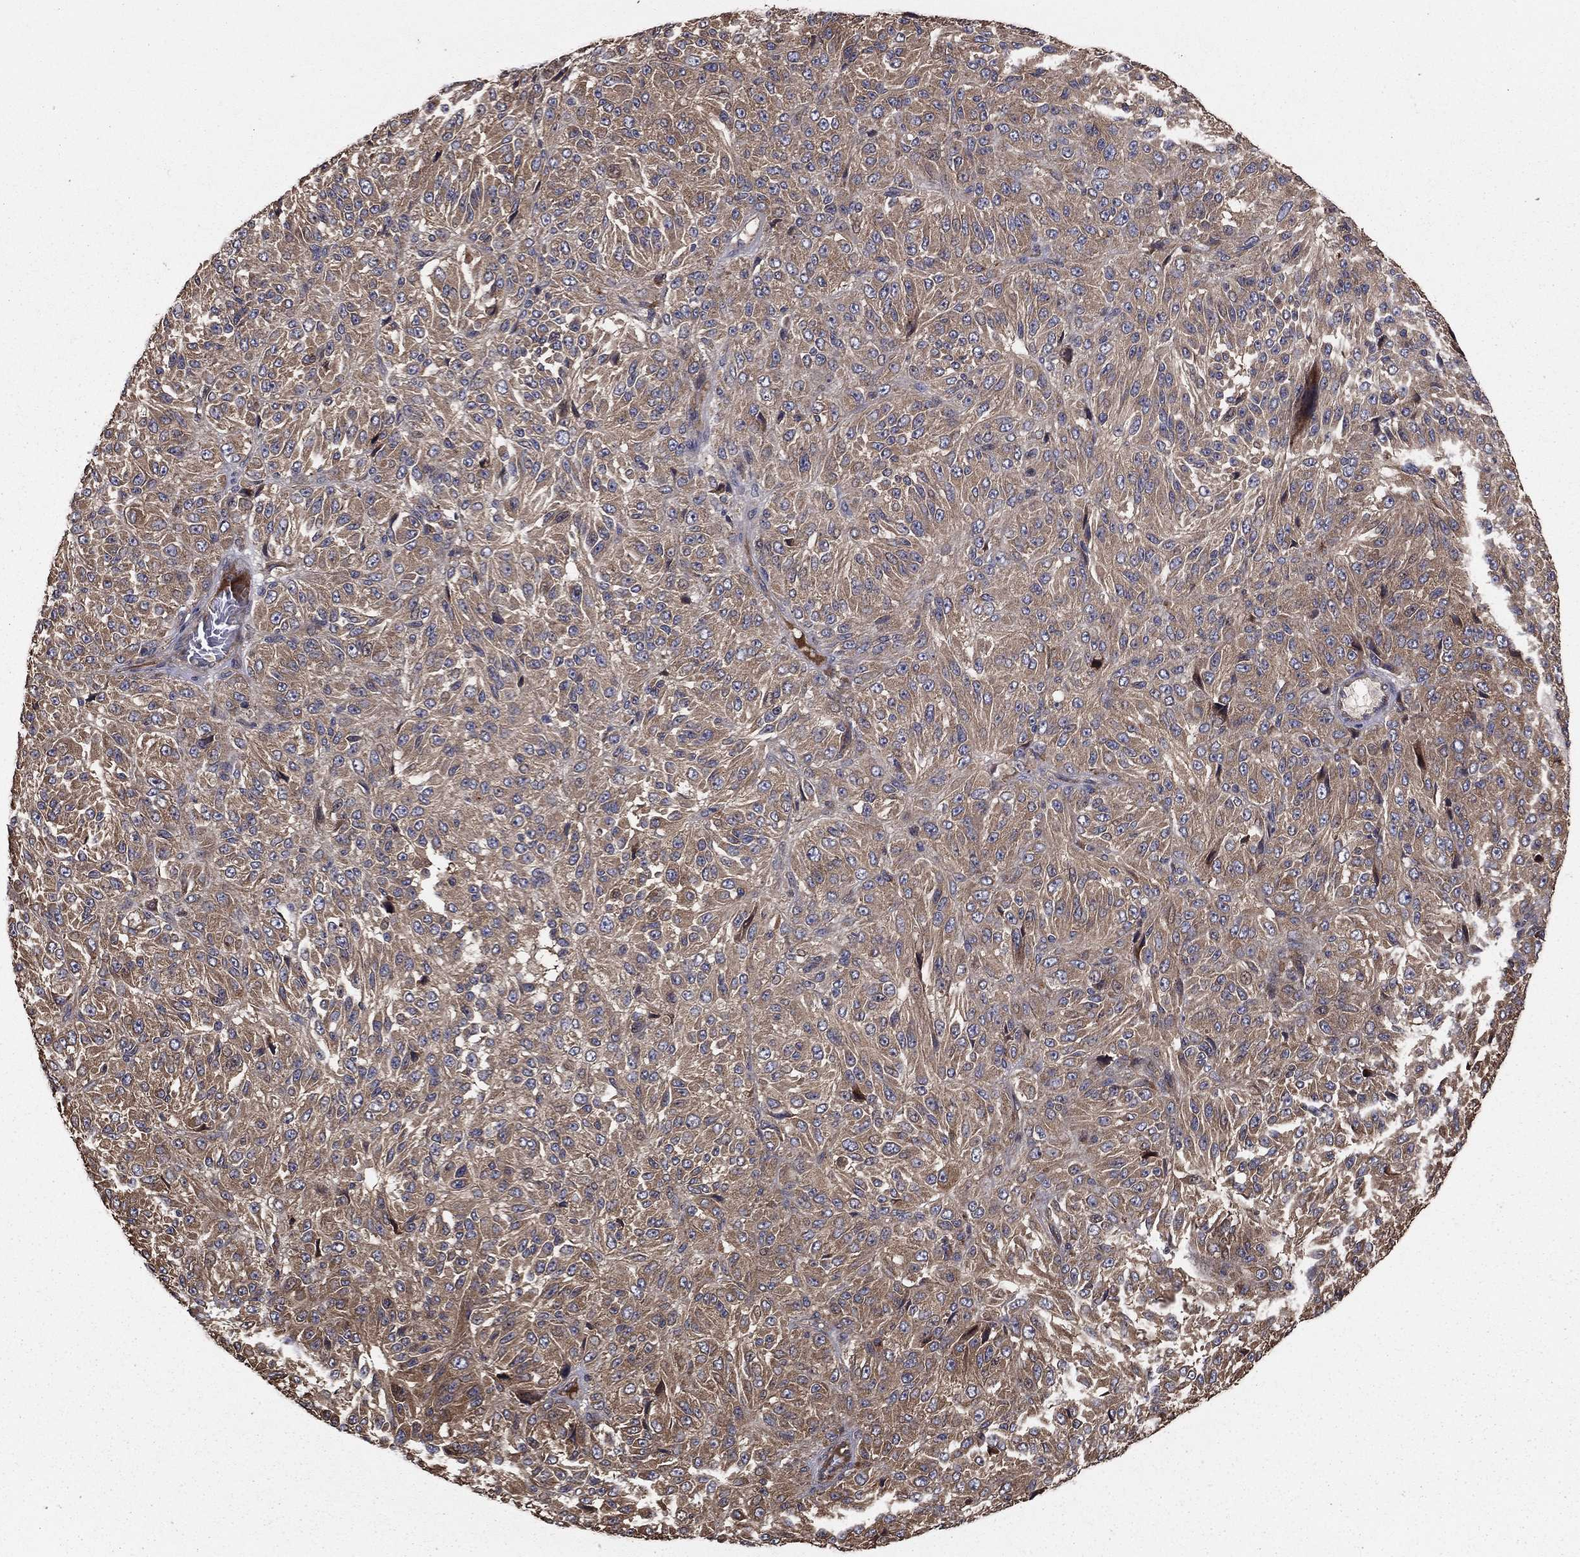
{"staining": {"intensity": "moderate", "quantity": "<25%", "location": "cytoplasmic/membranous"}, "tissue": "melanoma", "cell_type": "Tumor cells", "image_type": "cancer", "snomed": [{"axis": "morphology", "description": "Malignant melanoma, Metastatic site"}, {"axis": "topography", "description": "Brain"}], "caption": "An immunohistochemistry image of neoplastic tissue is shown. Protein staining in brown labels moderate cytoplasmic/membranous positivity in melanoma within tumor cells. Nuclei are stained in blue.", "gene": "BABAM2", "patient": {"sex": "female", "age": 56}}